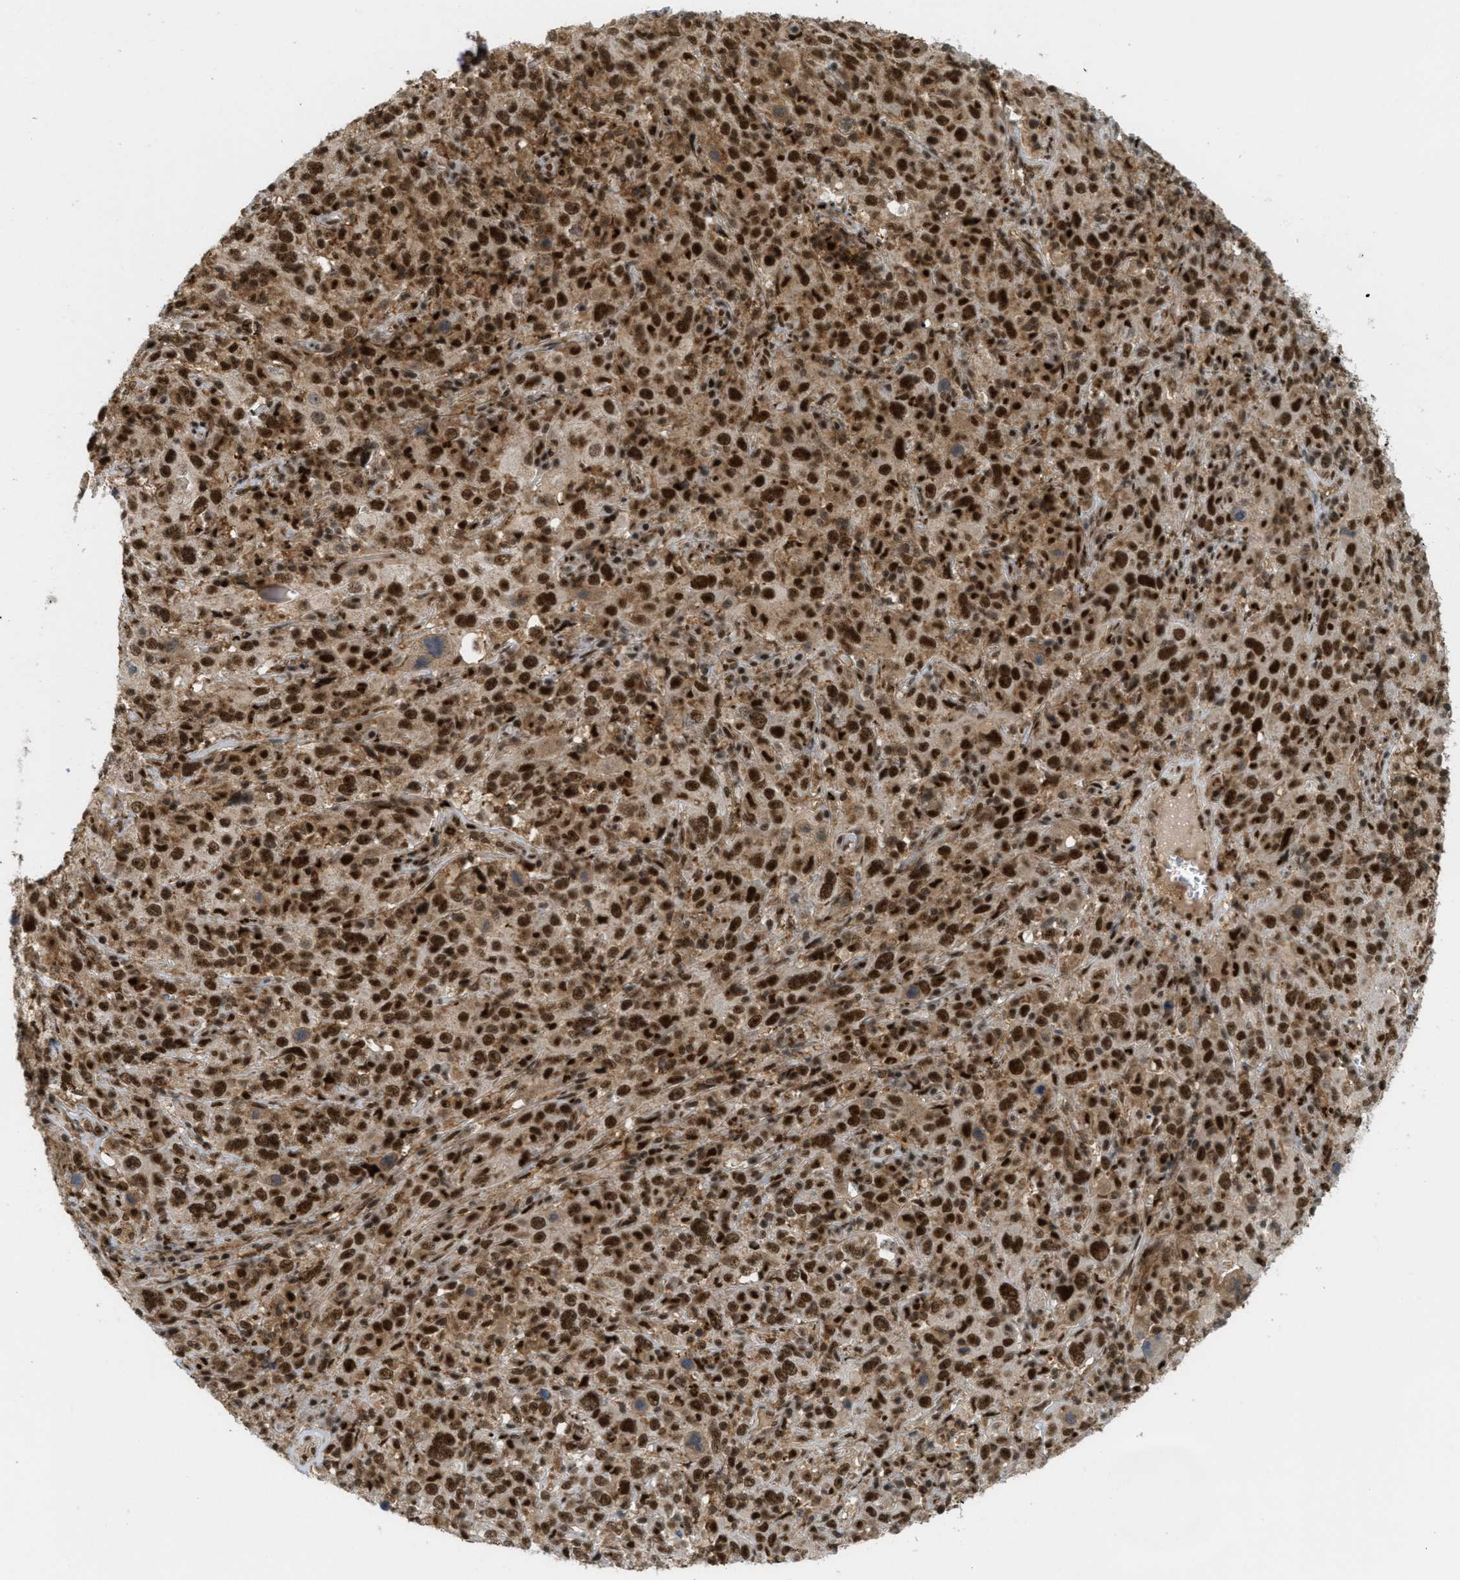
{"staining": {"intensity": "strong", "quantity": ">75%", "location": "cytoplasmic/membranous,nuclear"}, "tissue": "cervical cancer", "cell_type": "Tumor cells", "image_type": "cancer", "snomed": [{"axis": "morphology", "description": "Squamous cell carcinoma, NOS"}, {"axis": "topography", "description": "Cervix"}], "caption": "Strong cytoplasmic/membranous and nuclear protein staining is identified in approximately >75% of tumor cells in cervical cancer (squamous cell carcinoma).", "gene": "TLK1", "patient": {"sex": "female", "age": 46}}